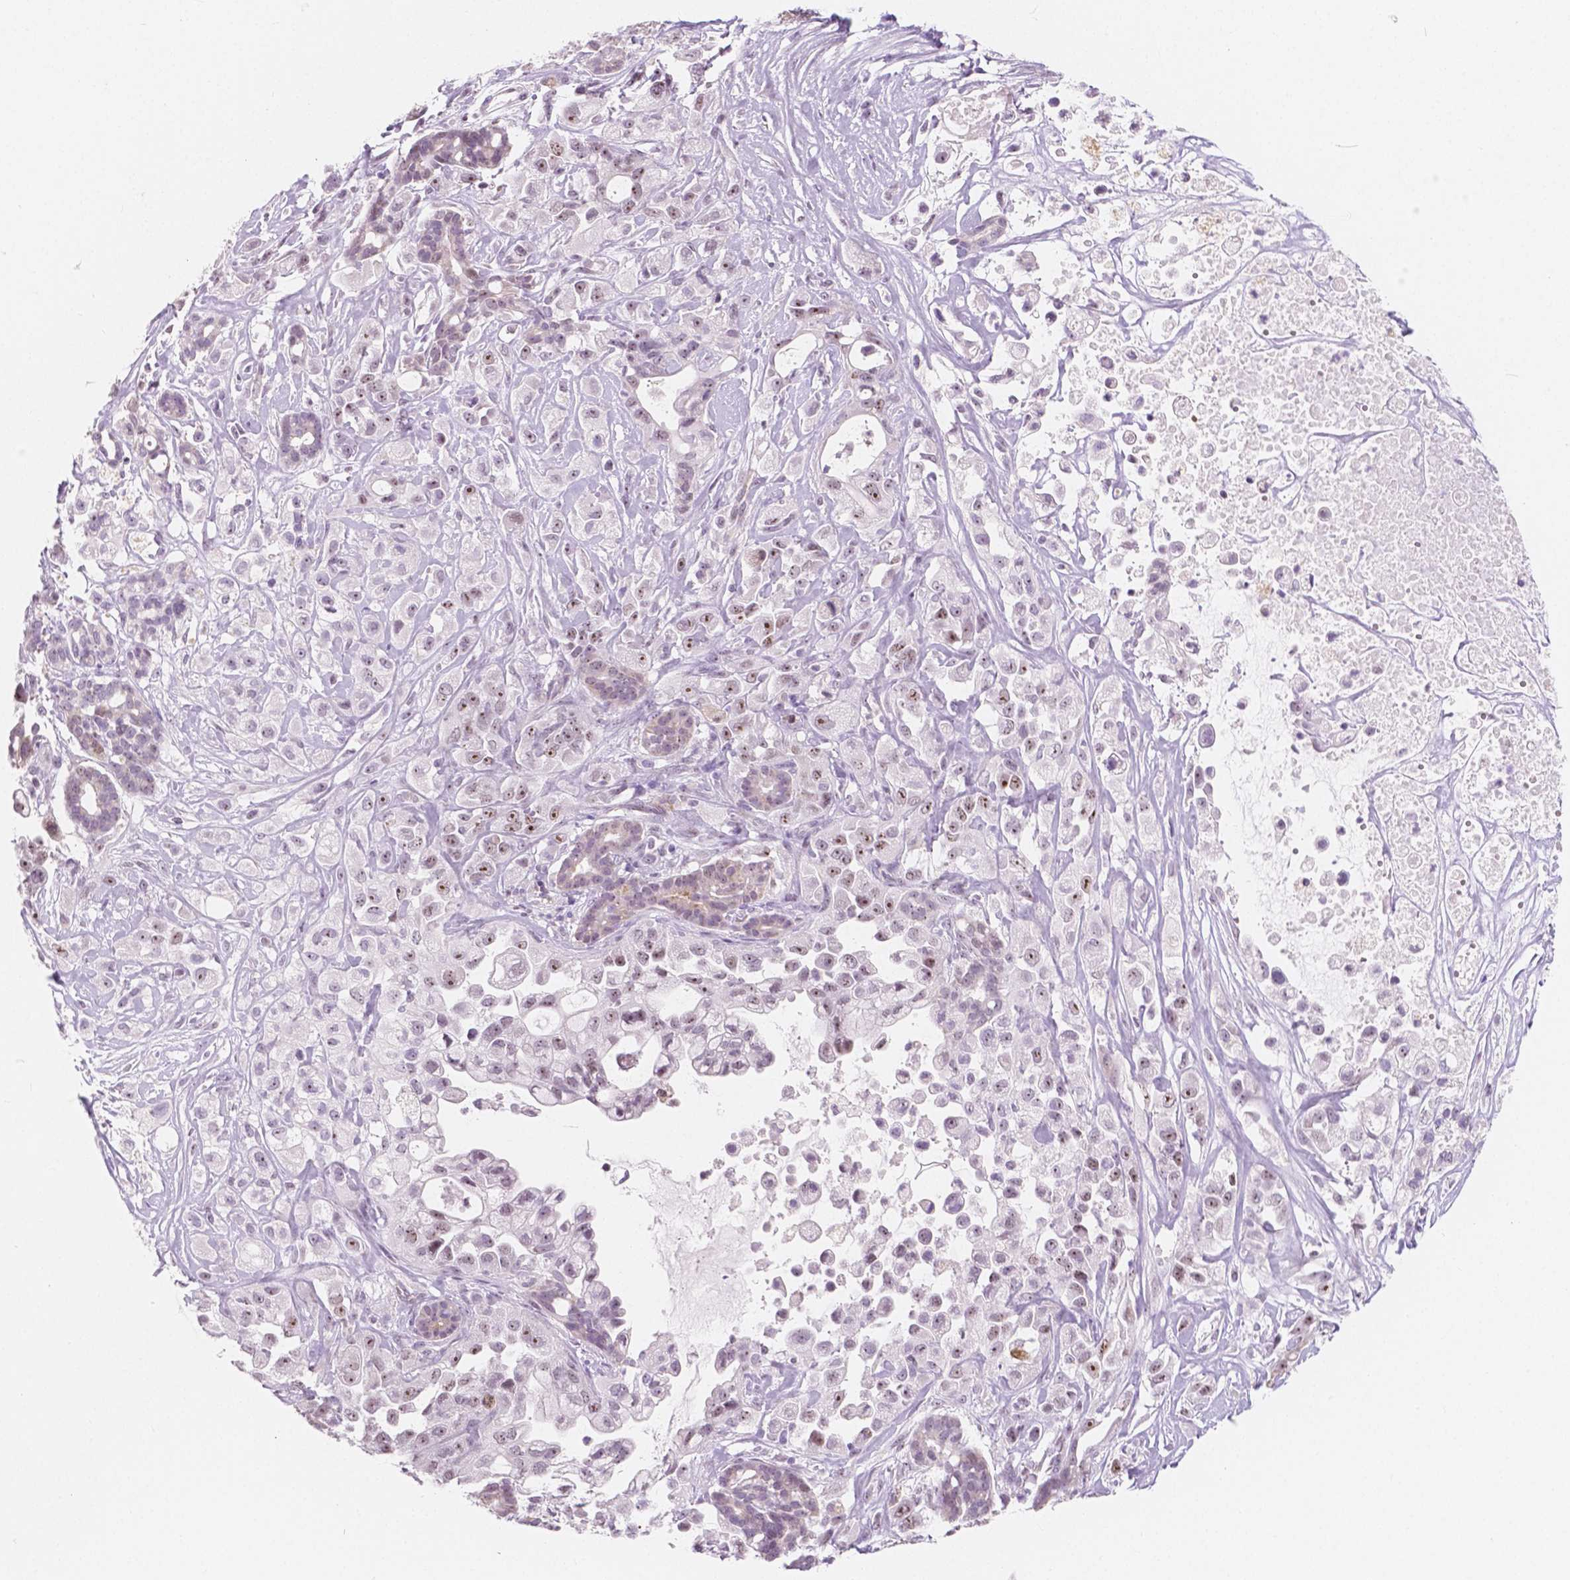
{"staining": {"intensity": "moderate", "quantity": "<25%", "location": "nuclear"}, "tissue": "pancreatic cancer", "cell_type": "Tumor cells", "image_type": "cancer", "snomed": [{"axis": "morphology", "description": "Adenocarcinoma, NOS"}, {"axis": "topography", "description": "Pancreas"}], "caption": "Immunohistochemical staining of human pancreatic cancer (adenocarcinoma) reveals low levels of moderate nuclear expression in approximately <25% of tumor cells.", "gene": "NOLC1", "patient": {"sex": "male", "age": 44}}